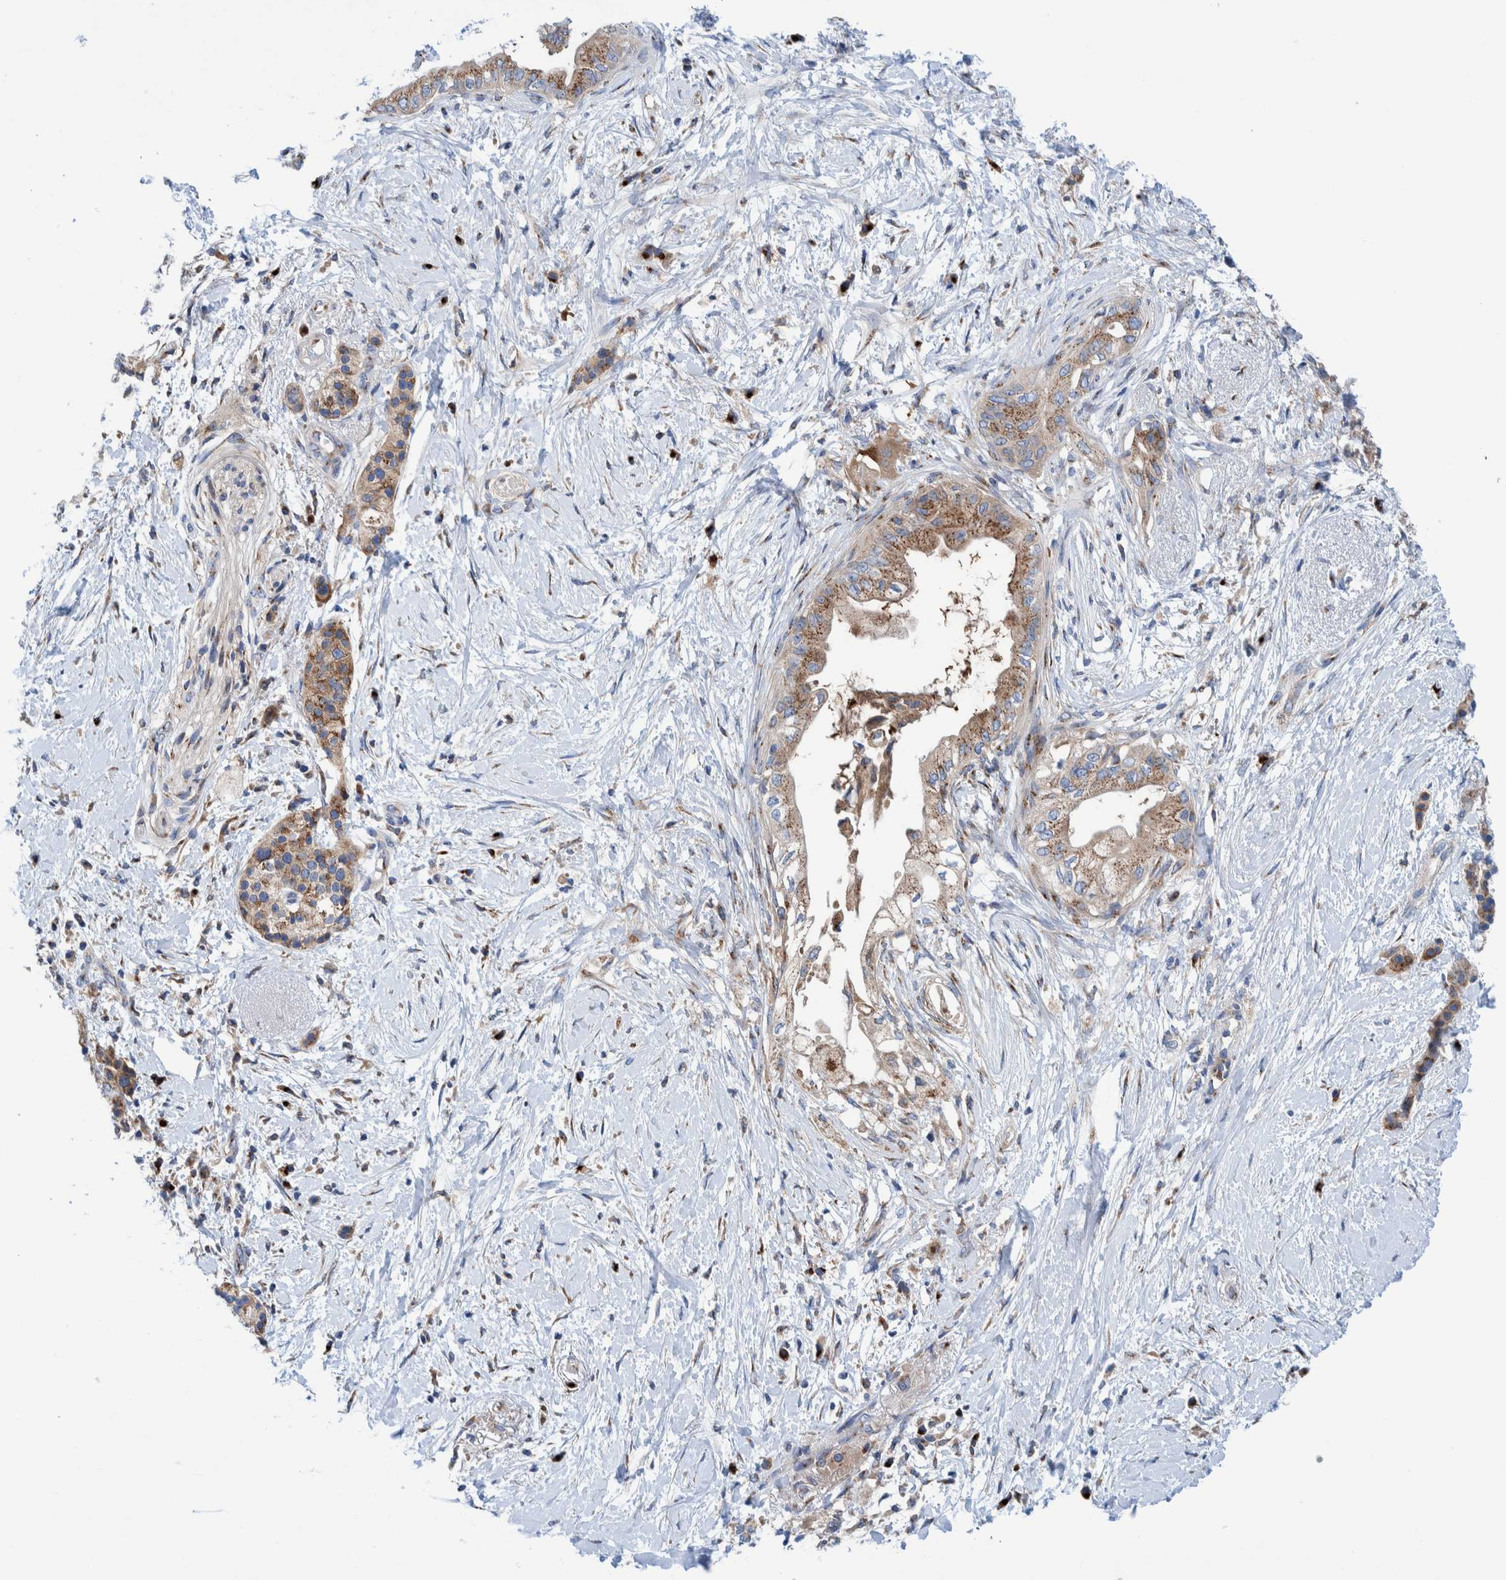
{"staining": {"intensity": "weak", "quantity": ">75%", "location": "cytoplasmic/membranous"}, "tissue": "pancreatic cancer", "cell_type": "Tumor cells", "image_type": "cancer", "snomed": [{"axis": "morphology", "description": "Normal tissue, NOS"}, {"axis": "morphology", "description": "Adenocarcinoma, NOS"}, {"axis": "topography", "description": "Pancreas"}, {"axis": "topography", "description": "Duodenum"}], "caption": "Tumor cells exhibit weak cytoplasmic/membranous staining in about >75% of cells in adenocarcinoma (pancreatic).", "gene": "TRIM58", "patient": {"sex": "female", "age": 60}}